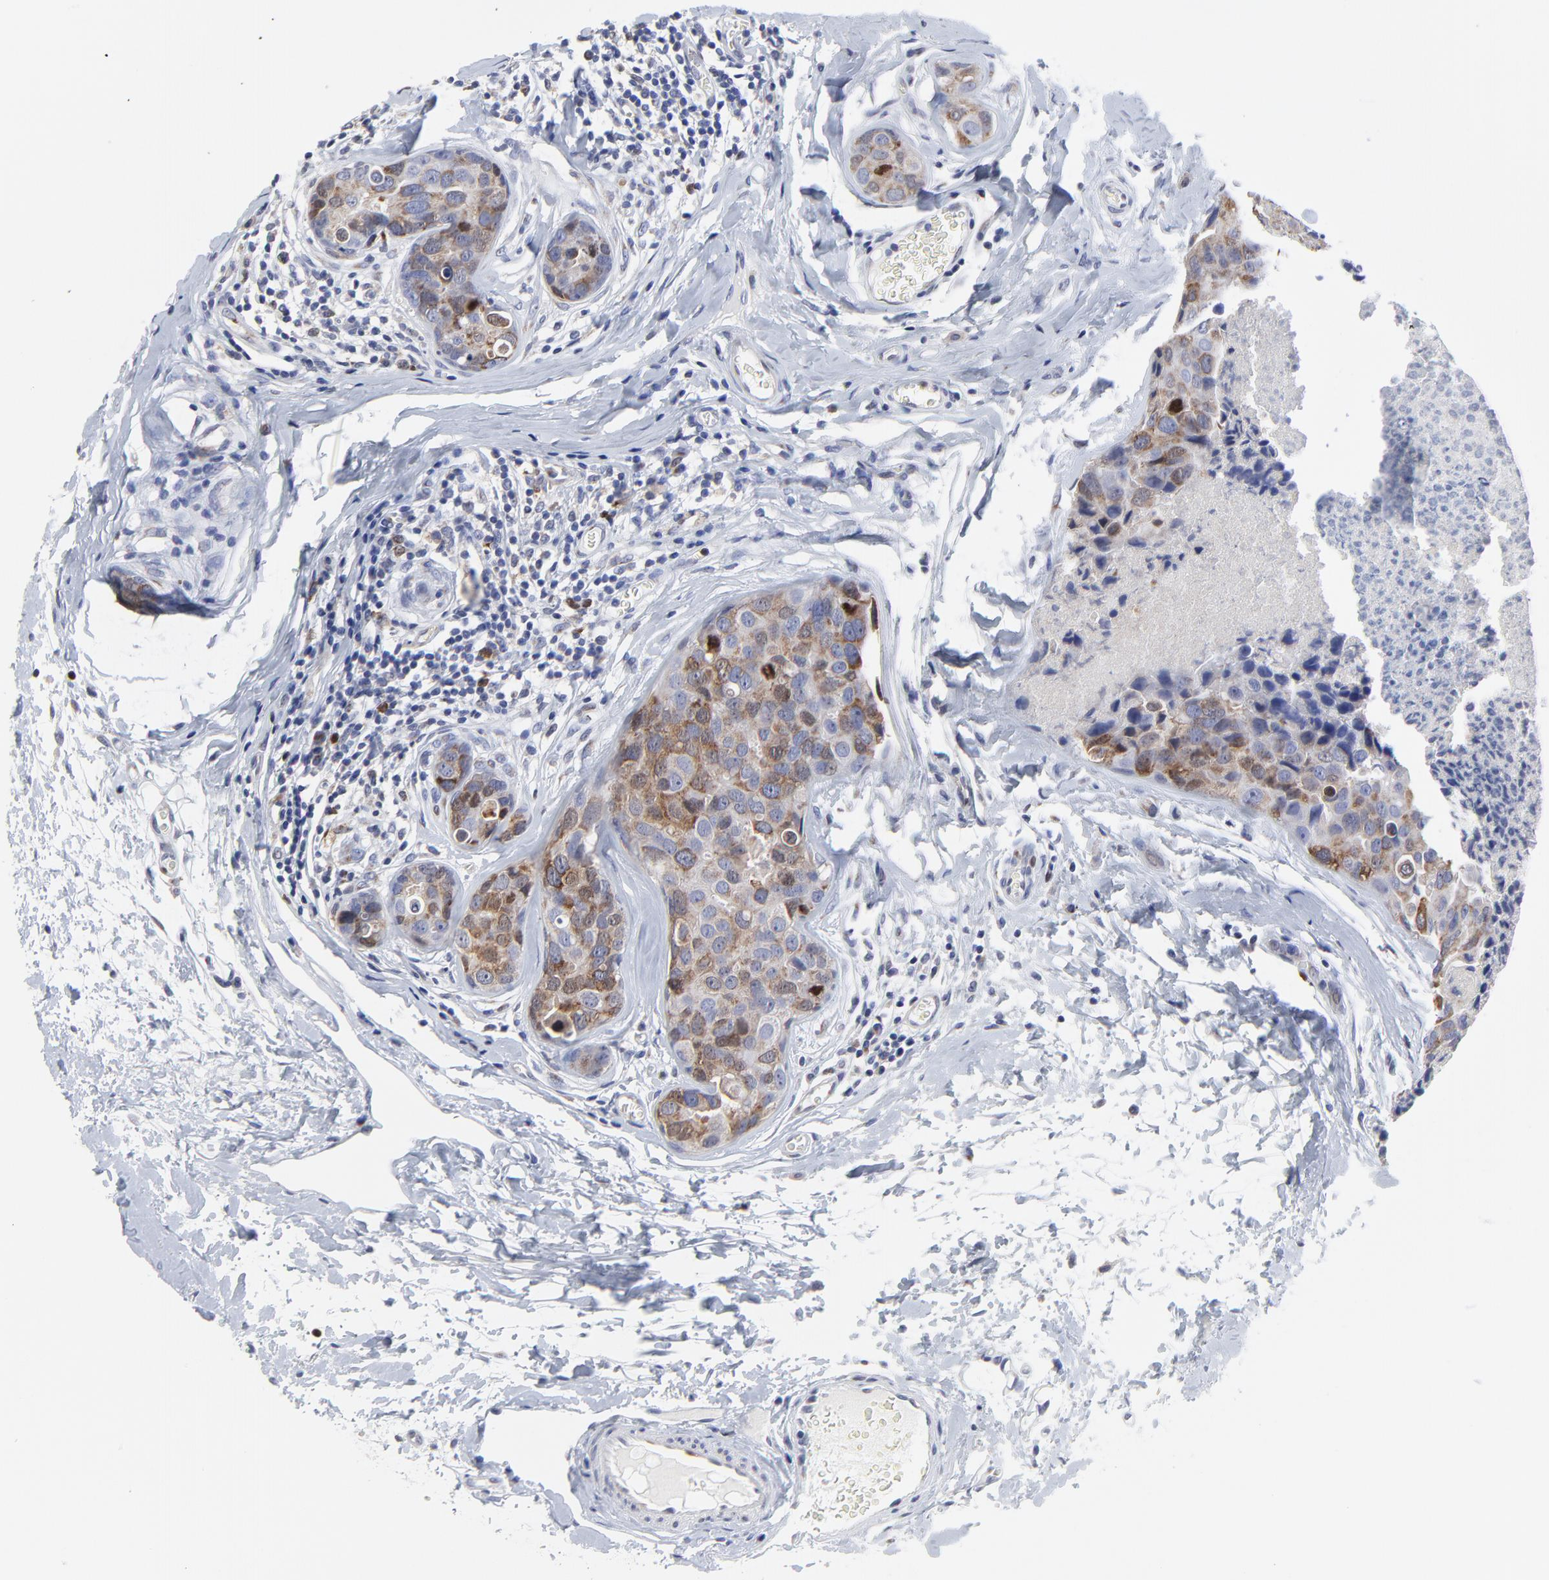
{"staining": {"intensity": "moderate", "quantity": "25%-75%", "location": "cytoplasmic/membranous"}, "tissue": "breast cancer", "cell_type": "Tumor cells", "image_type": "cancer", "snomed": [{"axis": "morphology", "description": "Duct carcinoma"}, {"axis": "topography", "description": "Breast"}], "caption": "IHC histopathology image of neoplastic tissue: human breast cancer (invasive ductal carcinoma) stained using immunohistochemistry (IHC) demonstrates medium levels of moderate protein expression localized specifically in the cytoplasmic/membranous of tumor cells, appearing as a cytoplasmic/membranous brown color.", "gene": "NCAPH", "patient": {"sex": "female", "age": 24}}